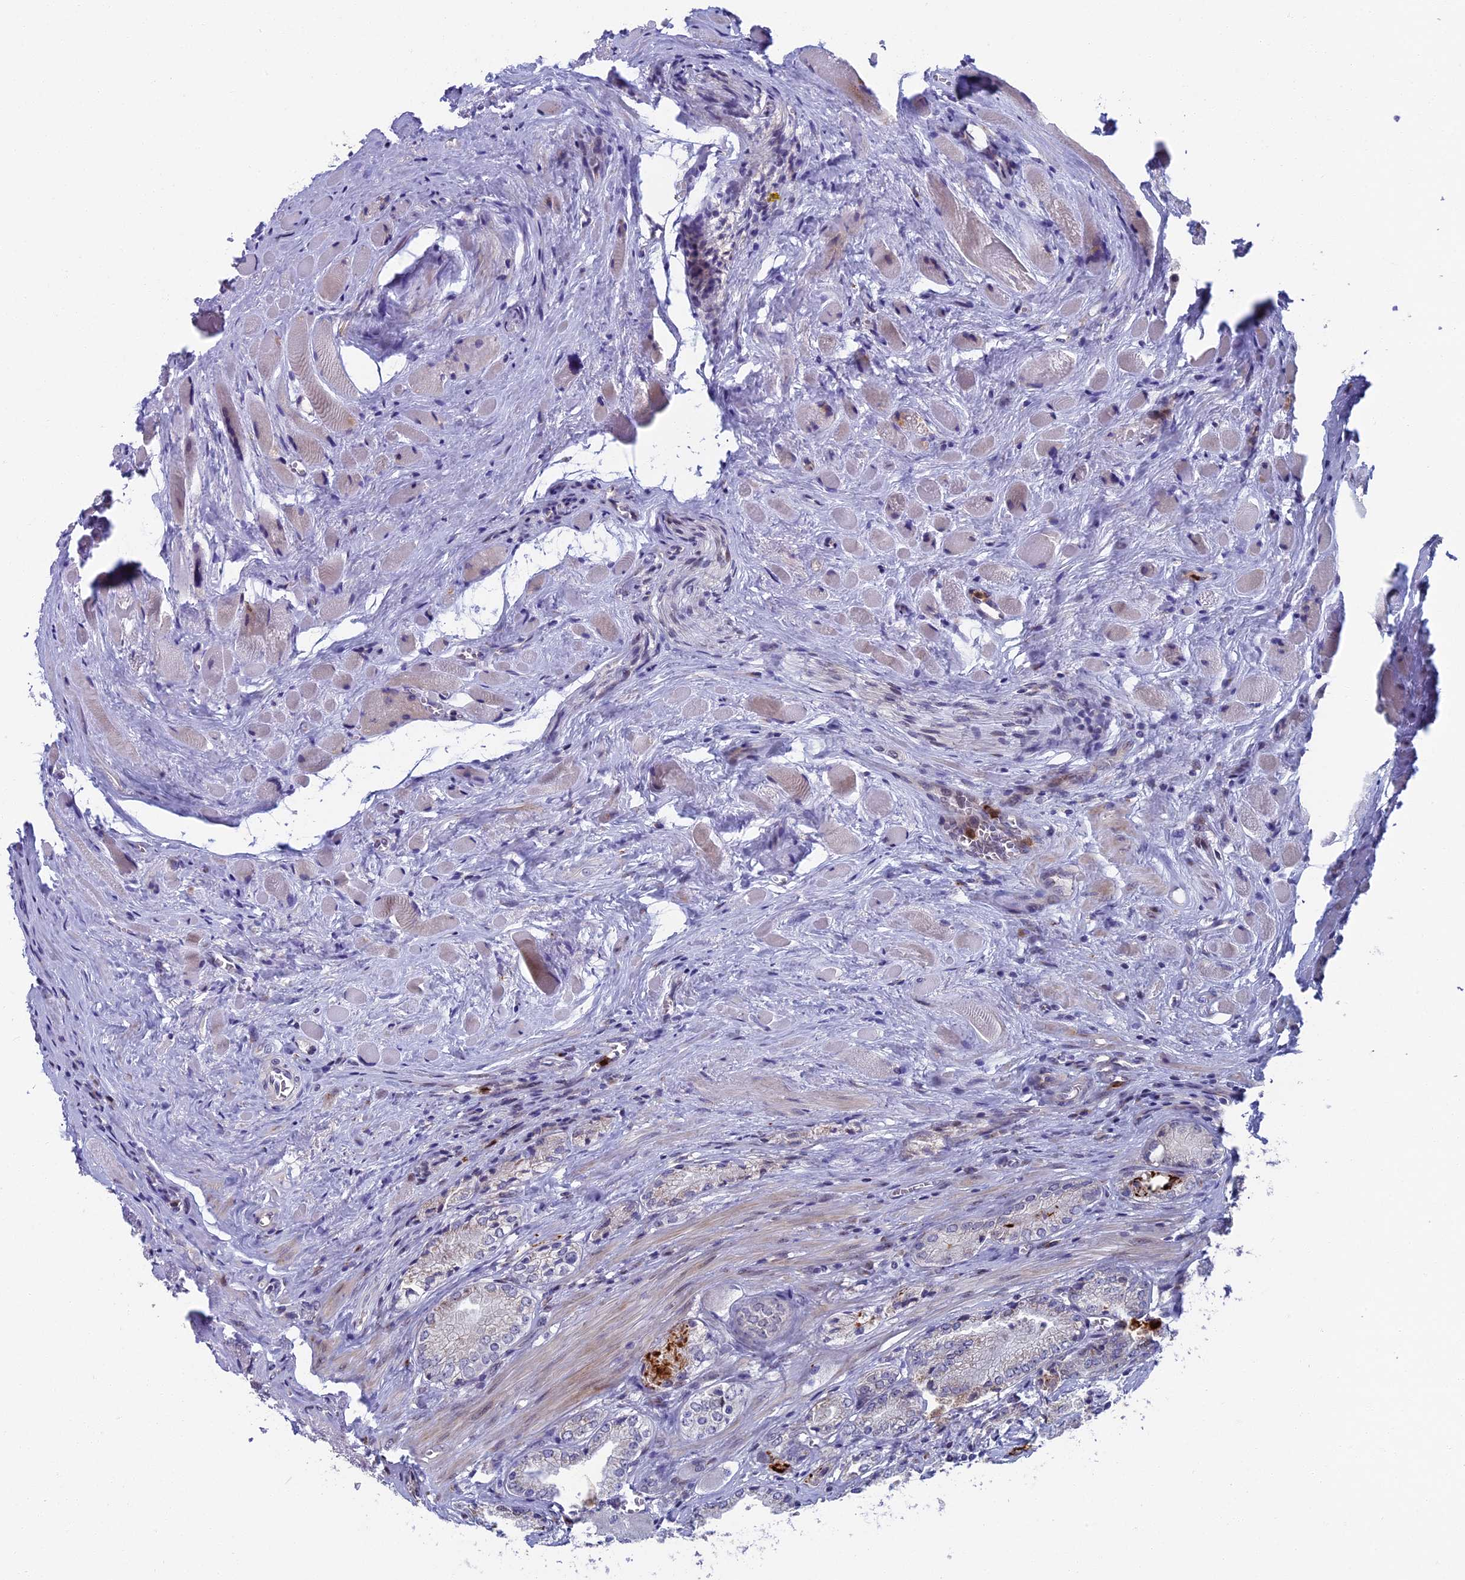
{"staining": {"intensity": "moderate", "quantity": "<25%", "location": "nuclear"}, "tissue": "prostate cancer", "cell_type": "Tumor cells", "image_type": "cancer", "snomed": [{"axis": "morphology", "description": "Adenocarcinoma, Low grade"}, {"axis": "topography", "description": "Prostate"}], "caption": "This is an image of immunohistochemistry staining of prostate adenocarcinoma (low-grade), which shows moderate staining in the nuclear of tumor cells.", "gene": "LIG1", "patient": {"sex": "male", "age": 60}}